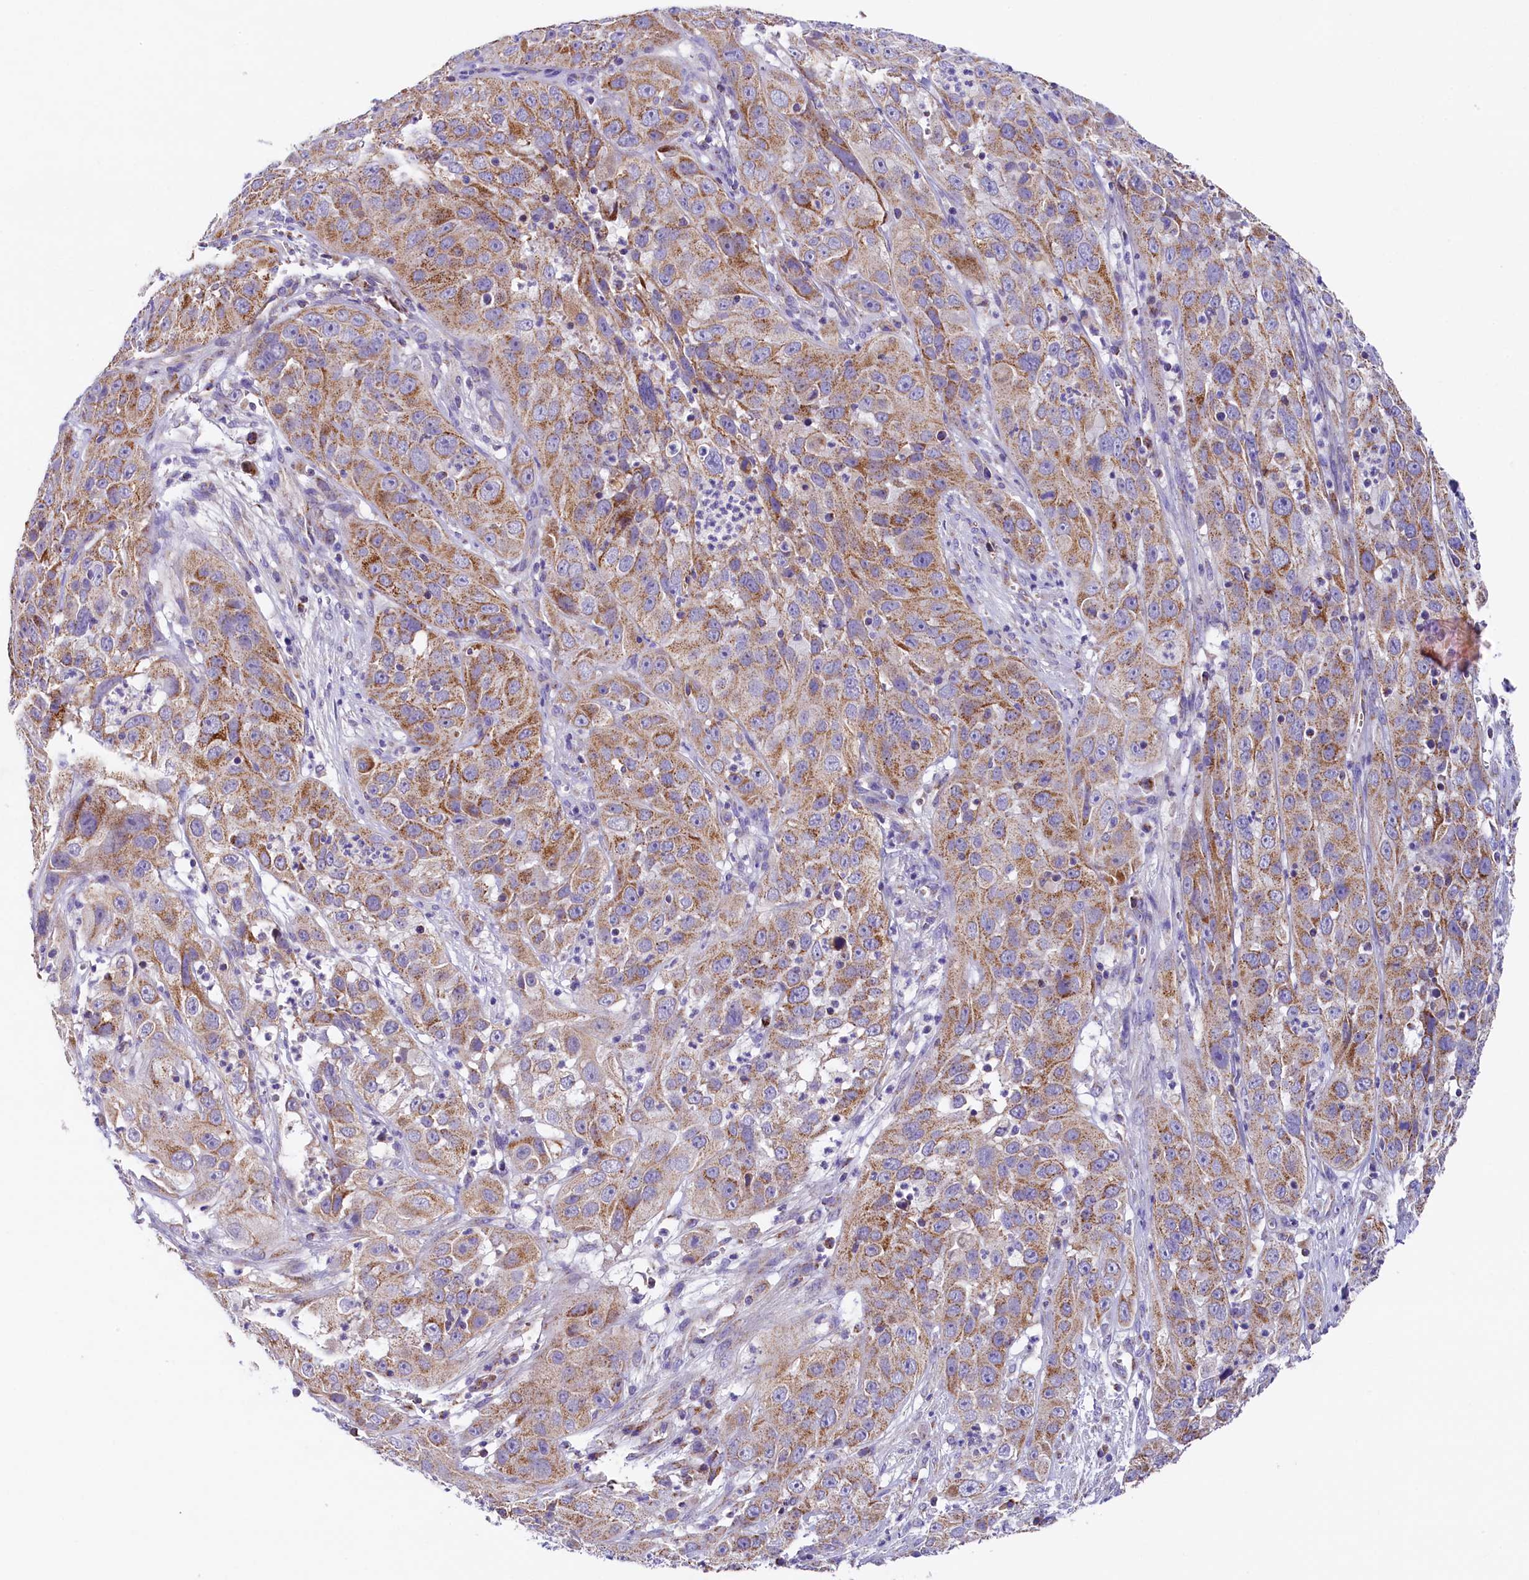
{"staining": {"intensity": "moderate", "quantity": "25%-75%", "location": "cytoplasmic/membranous"}, "tissue": "cervical cancer", "cell_type": "Tumor cells", "image_type": "cancer", "snomed": [{"axis": "morphology", "description": "Squamous cell carcinoma, NOS"}, {"axis": "topography", "description": "Cervix"}], "caption": "A high-resolution photomicrograph shows immunohistochemistry staining of squamous cell carcinoma (cervical), which exhibits moderate cytoplasmic/membranous positivity in approximately 25%-75% of tumor cells. The staining was performed using DAB (3,3'-diaminobenzidine), with brown indicating positive protein expression. Nuclei are stained blue with hematoxylin.", "gene": "PMPCB", "patient": {"sex": "female", "age": 32}}